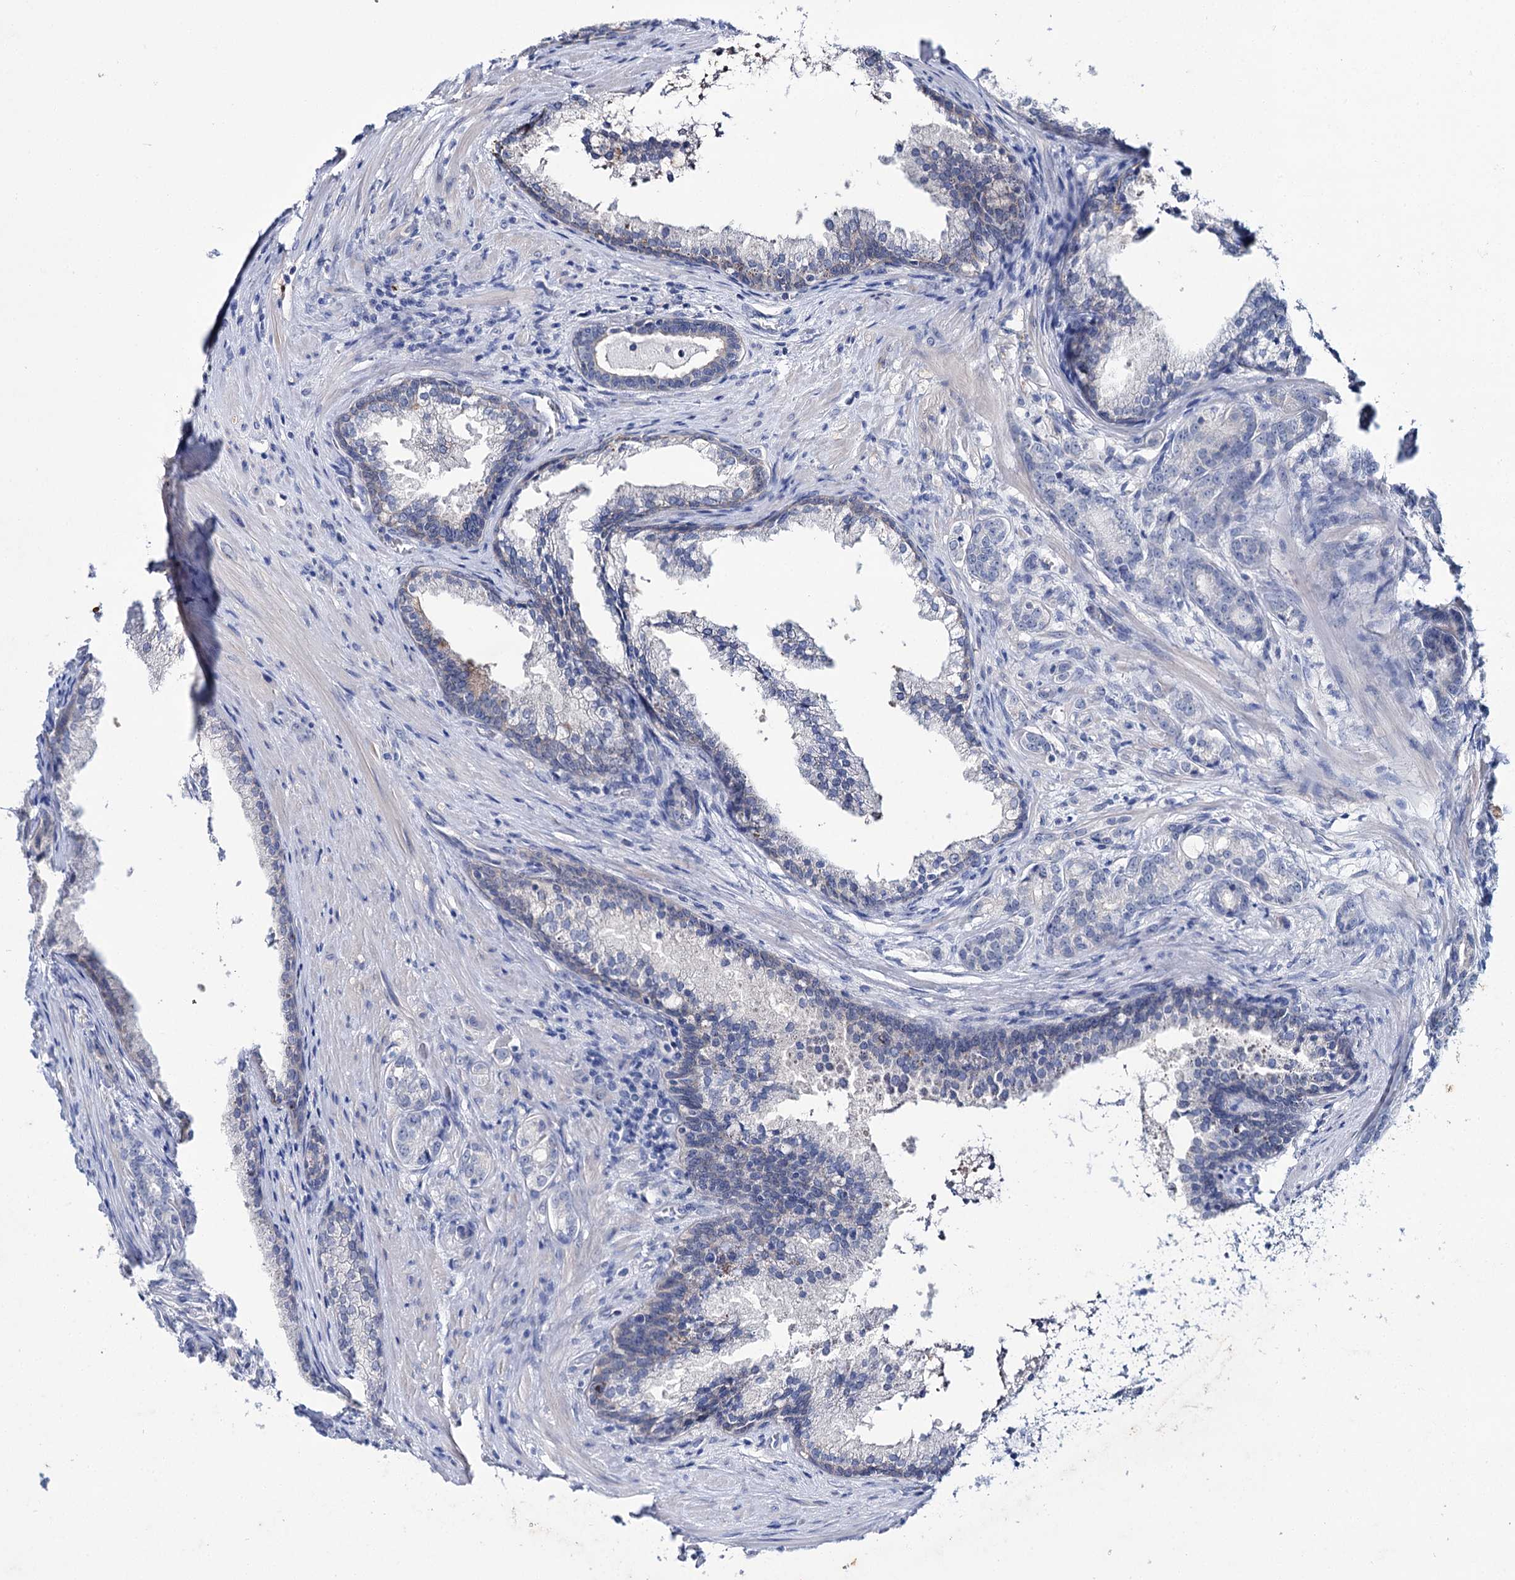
{"staining": {"intensity": "moderate", "quantity": "<25%", "location": "cytoplasmic/membranous"}, "tissue": "prostate cancer", "cell_type": "Tumor cells", "image_type": "cancer", "snomed": [{"axis": "morphology", "description": "Adenocarcinoma, Low grade"}, {"axis": "topography", "description": "Prostate"}], "caption": "This is a micrograph of immunohistochemistry (IHC) staining of prostate low-grade adenocarcinoma, which shows moderate positivity in the cytoplasmic/membranous of tumor cells.", "gene": "LYZL4", "patient": {"sex": "male", "age": 71}}